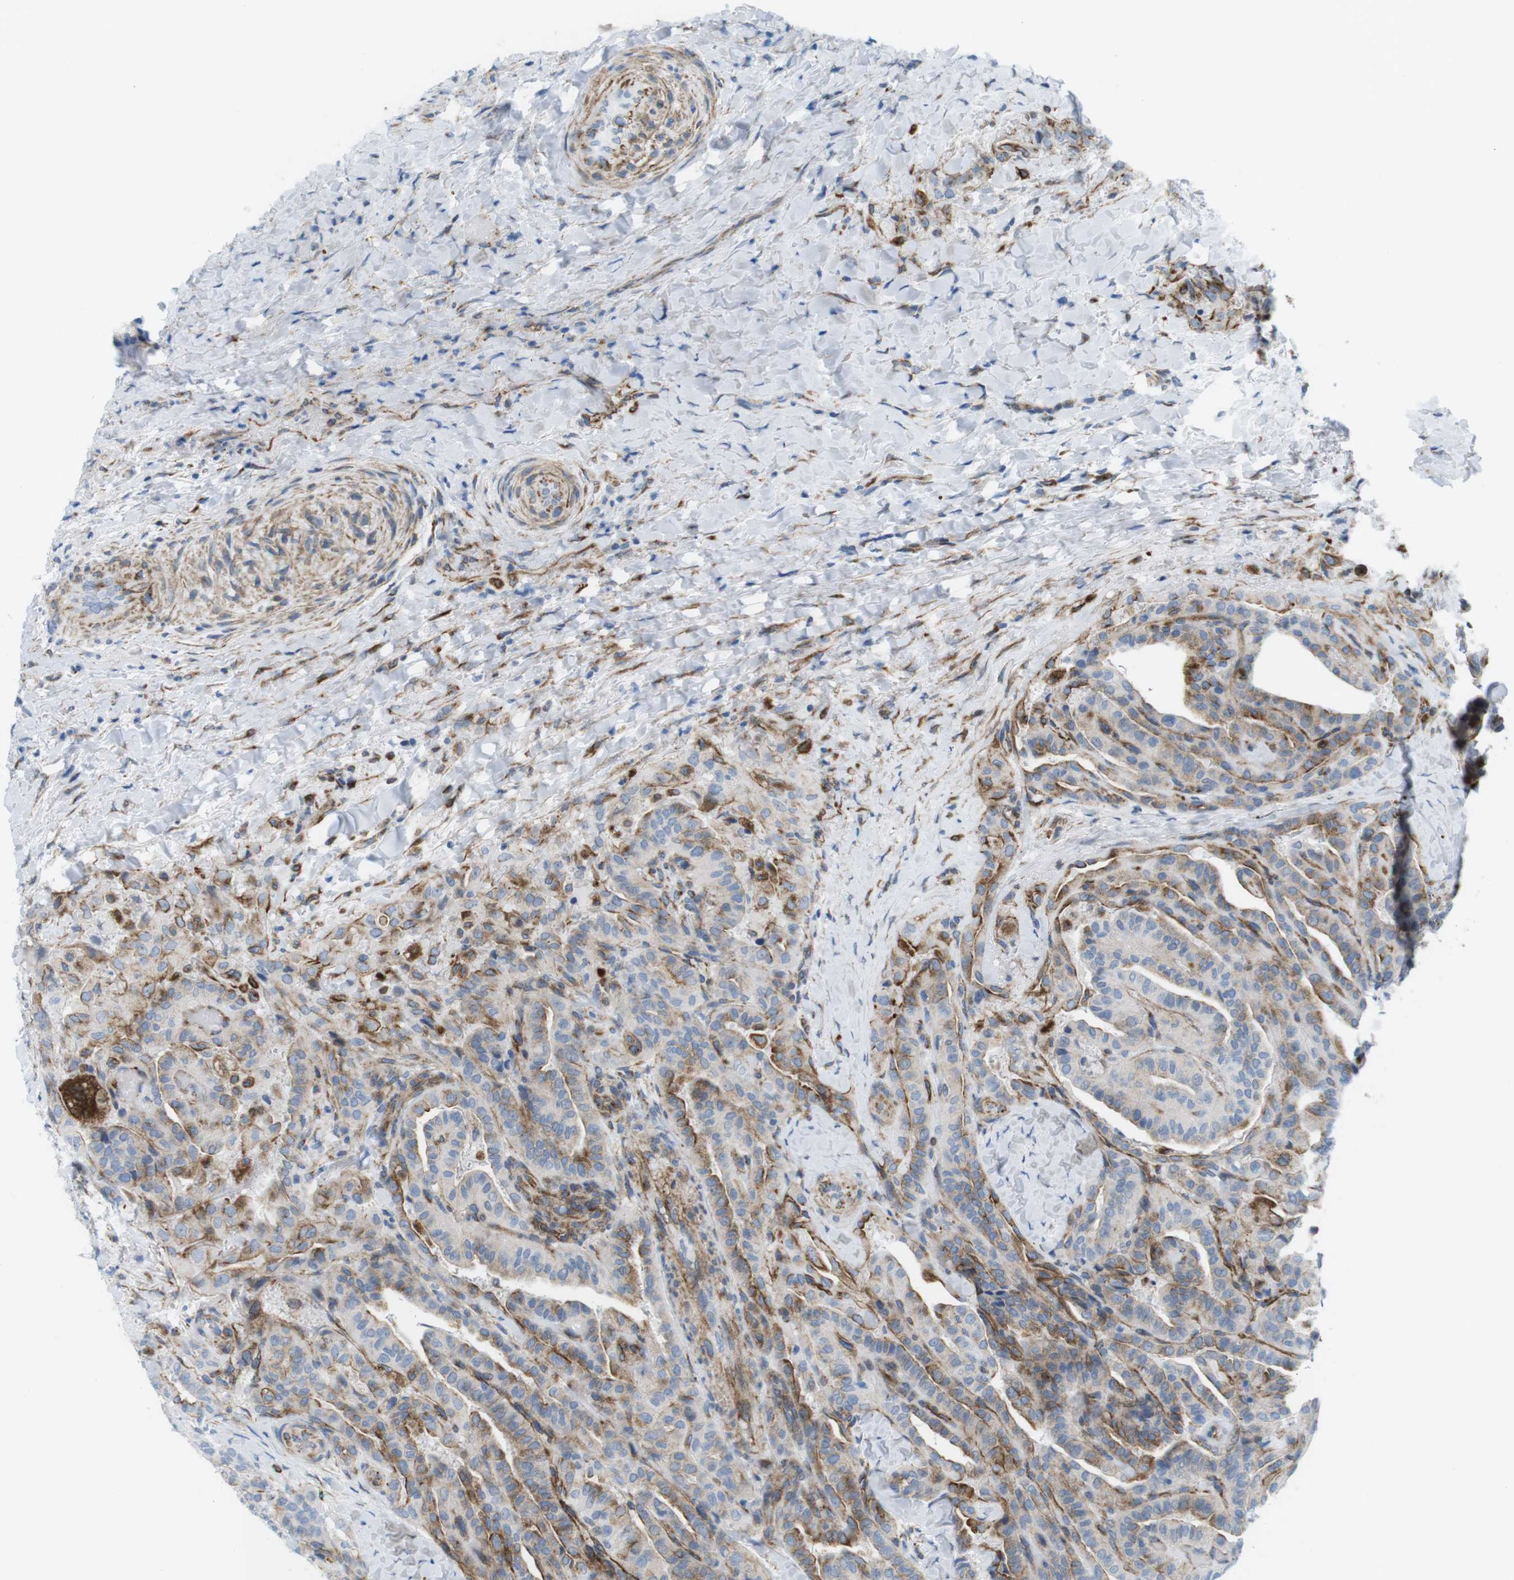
{"staining": {"intensity": "moderate", "quantity": ">75%", "location": "cytoplasmic/membranous"}, "tissue": "thyroid cancer", "cell_type": "Tumor cells", "image_type": "cancer", "snomed": [{"axis": "morphology", "description": "Papillary adenocarcinoma, NOS"}, {"axis": "topography", "description": "Thyroid gland"}], "caption": "Immunohistochemistry photomicrograph of human thyroid papillary adenocarcinoma stained for a protein (brown), which demonstrates medium levels of moderate cytoplasmic/membranous staining in about >75% of tumor cells.", "gene": "MYH9", "patient": {"sex": "male", "age": 77}}